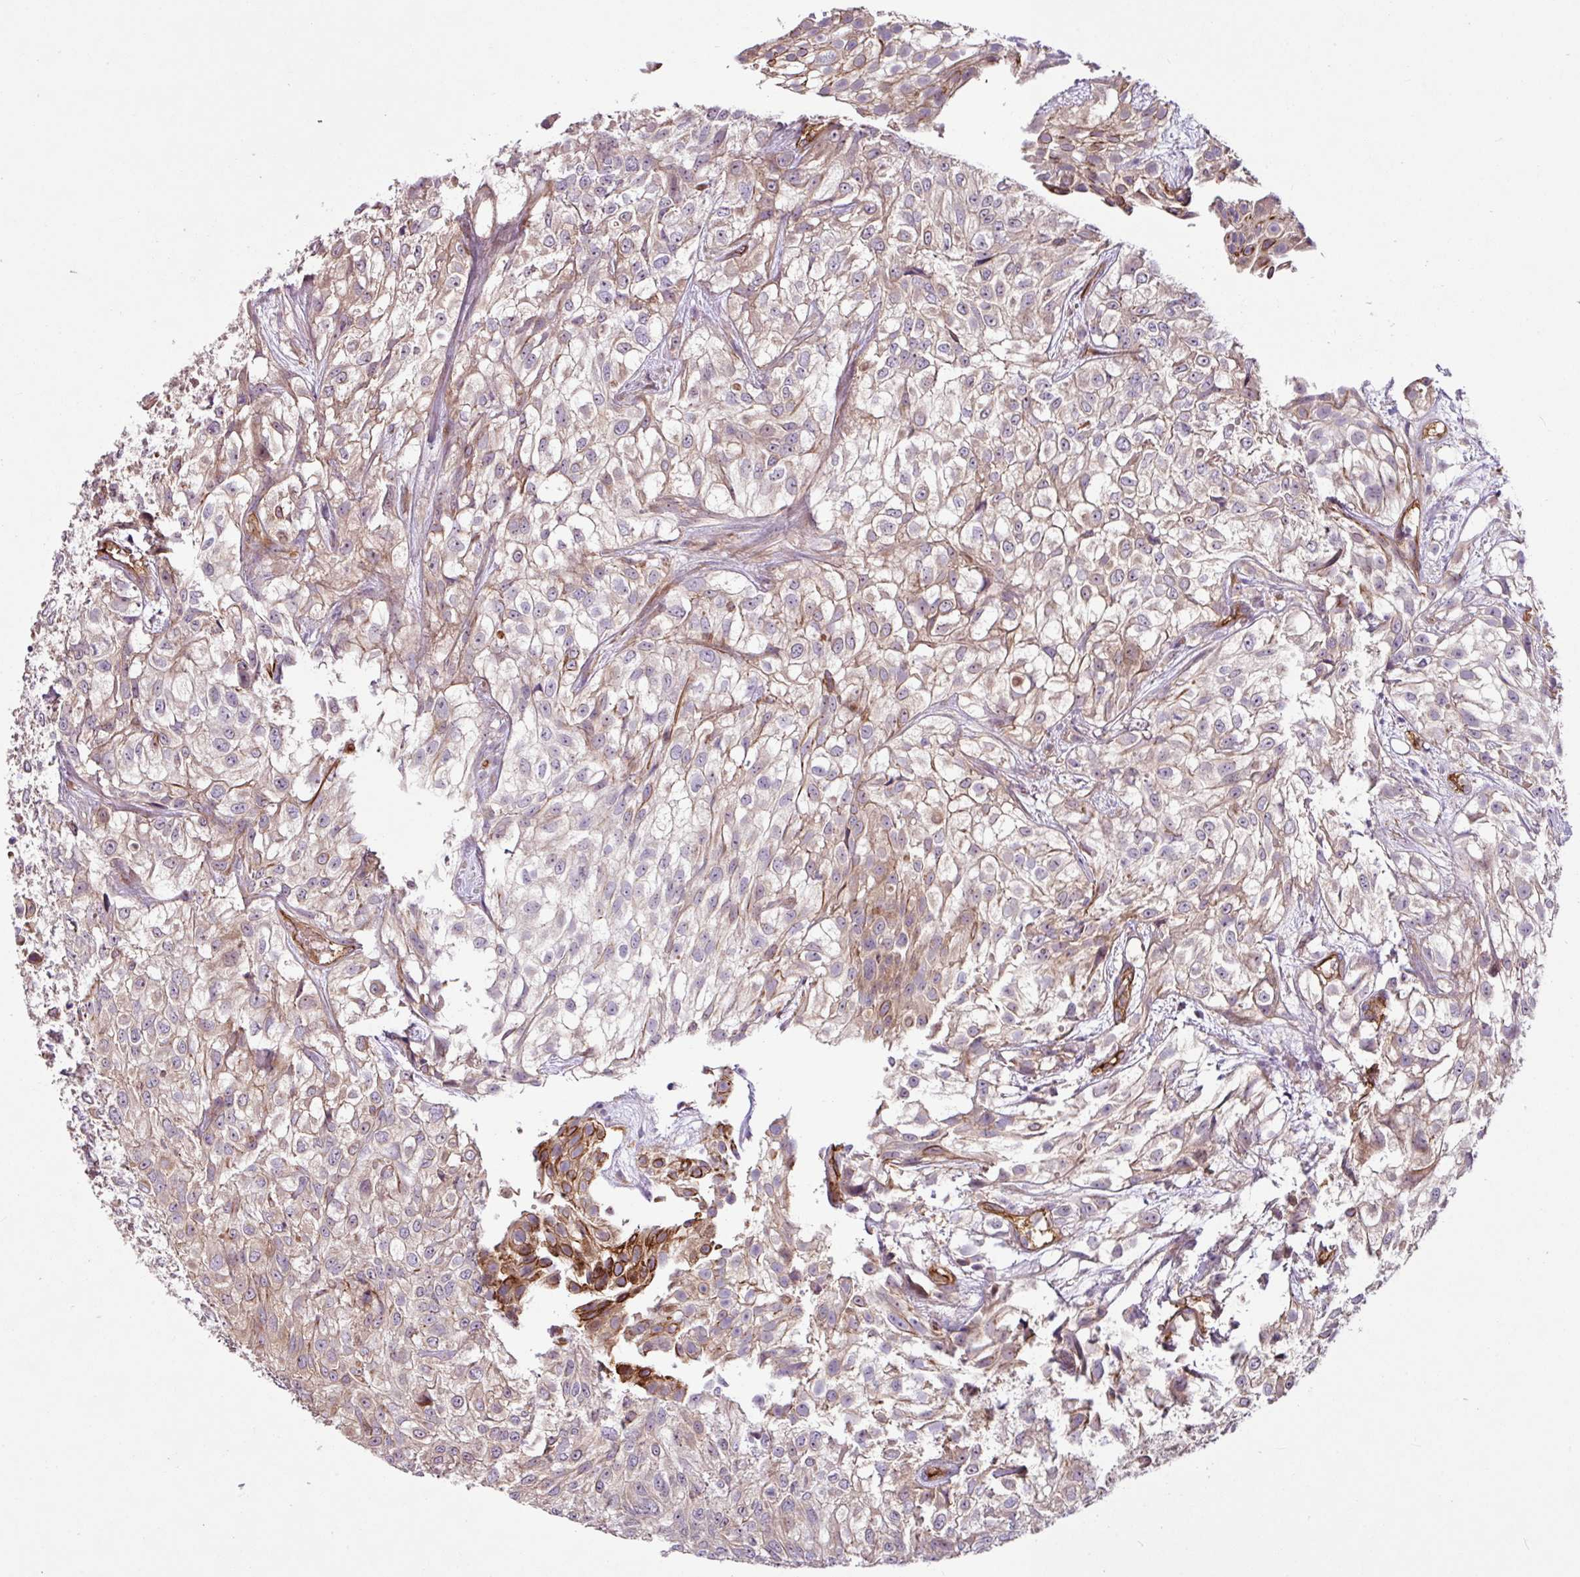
{"staining": {"intensity": "weak", "quantity": "<25%", "location": "cytoplasmic/membranous"}, "tissue": "urothelial cancer", "cell_type": "Tumor cells", "image_type": "cancer", "snomed": [{"axis": "morphology", "description": "Urothelial carcinoma, High grade"}, {"axis": "topography", "description": "Urinary bladder"}], "caption": "The immunohistochemistry histopathology image has no significant positivity in tumor cells of urothelial carcinoma (high-grade) tissue.", "gene": "ZNF106", "patient": {"sex": "male", "age": 56}}